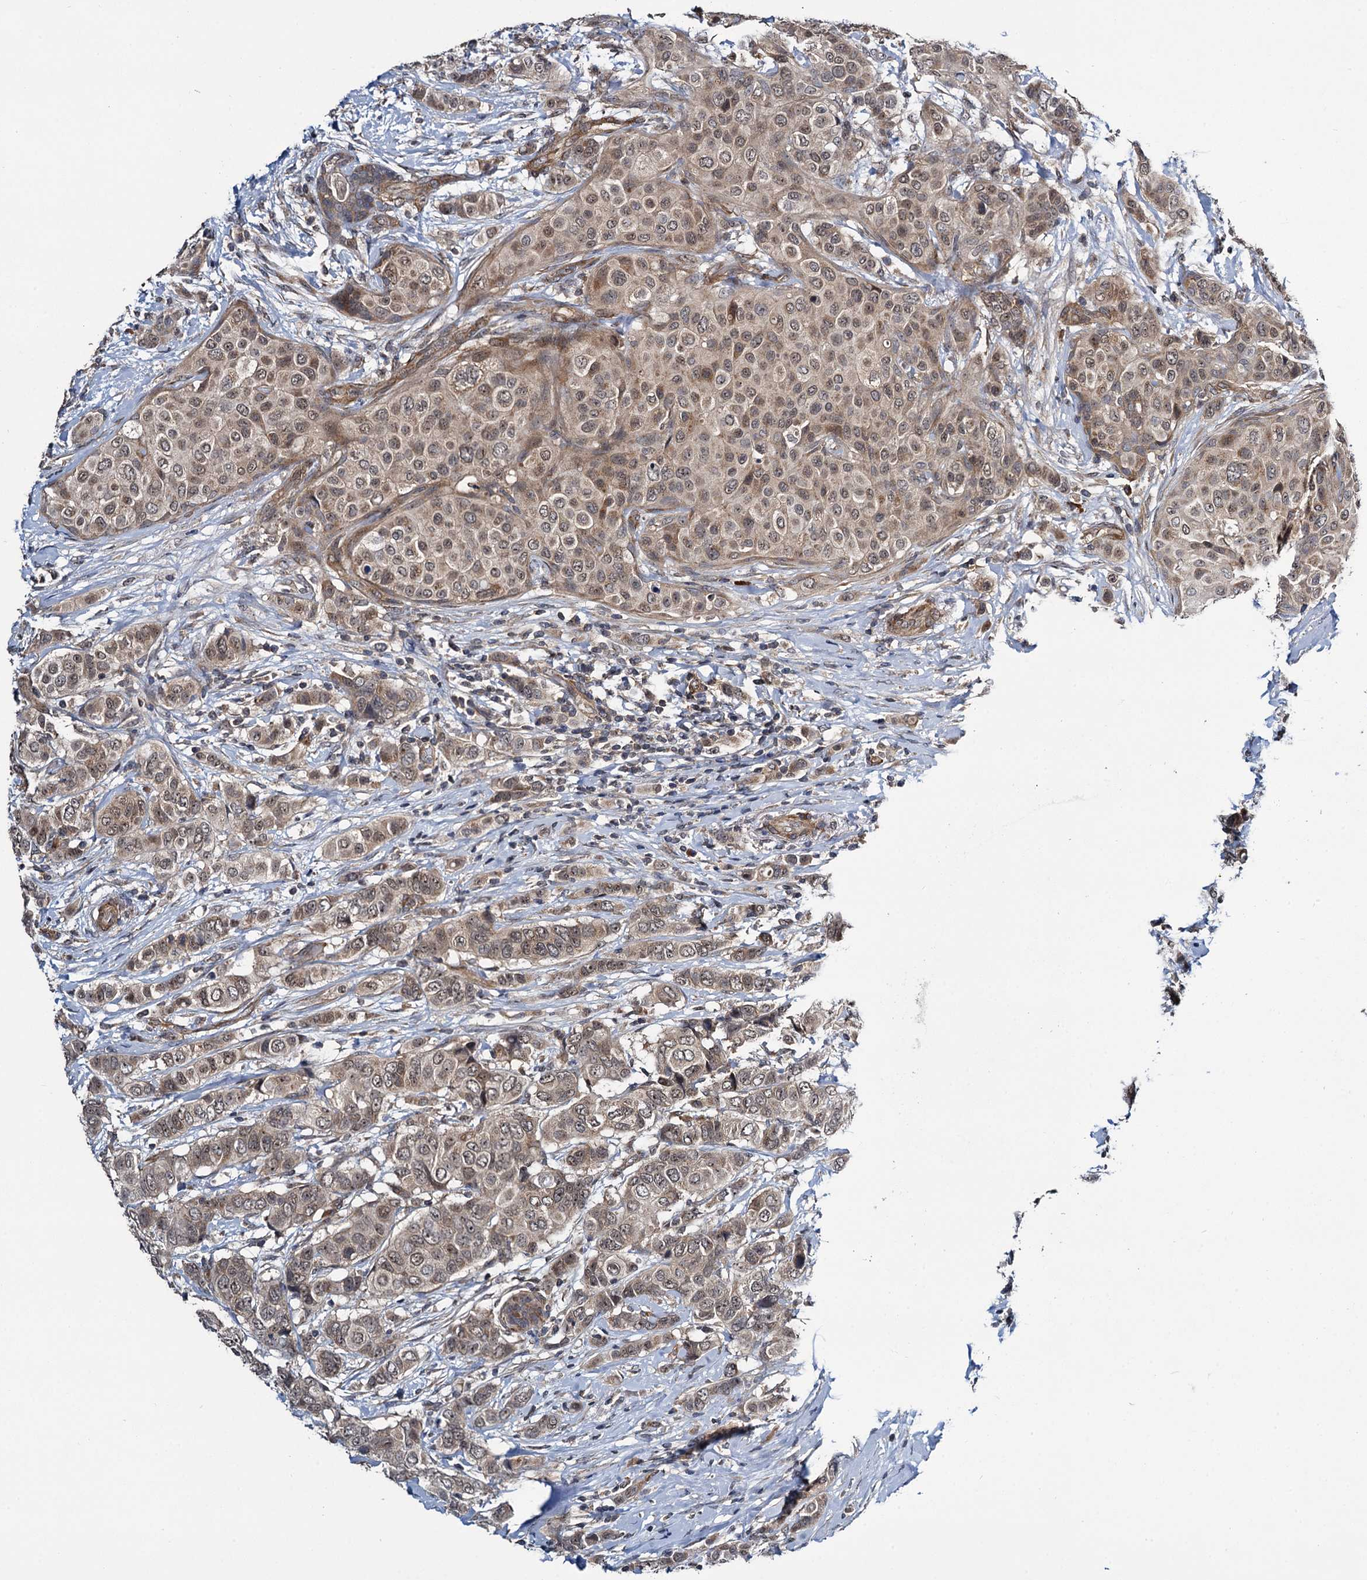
{"staining": {"intensity": "moderate", "quantity": ">75%", "location": "cytoplasmic/membranous,nuclear"}, "tissue": "breast cancer", "cell_type": "Tumor cells", "image_type": "cancer", "snomed": [{"axis": "morphology", "description": "Lobular carcinoma"}, {"axis": "topography", "description": "Breast"}], "caption": "Immunohistochemistry (IHC) of human lobular carcinoma (breast) displays medium levels of moderate cytoplasmic/membranous and nuclear positivity in approximately >75% of tumor cells.", "gene": "ARHGAP42", "patient": {"sex": "female", "age": 51}}